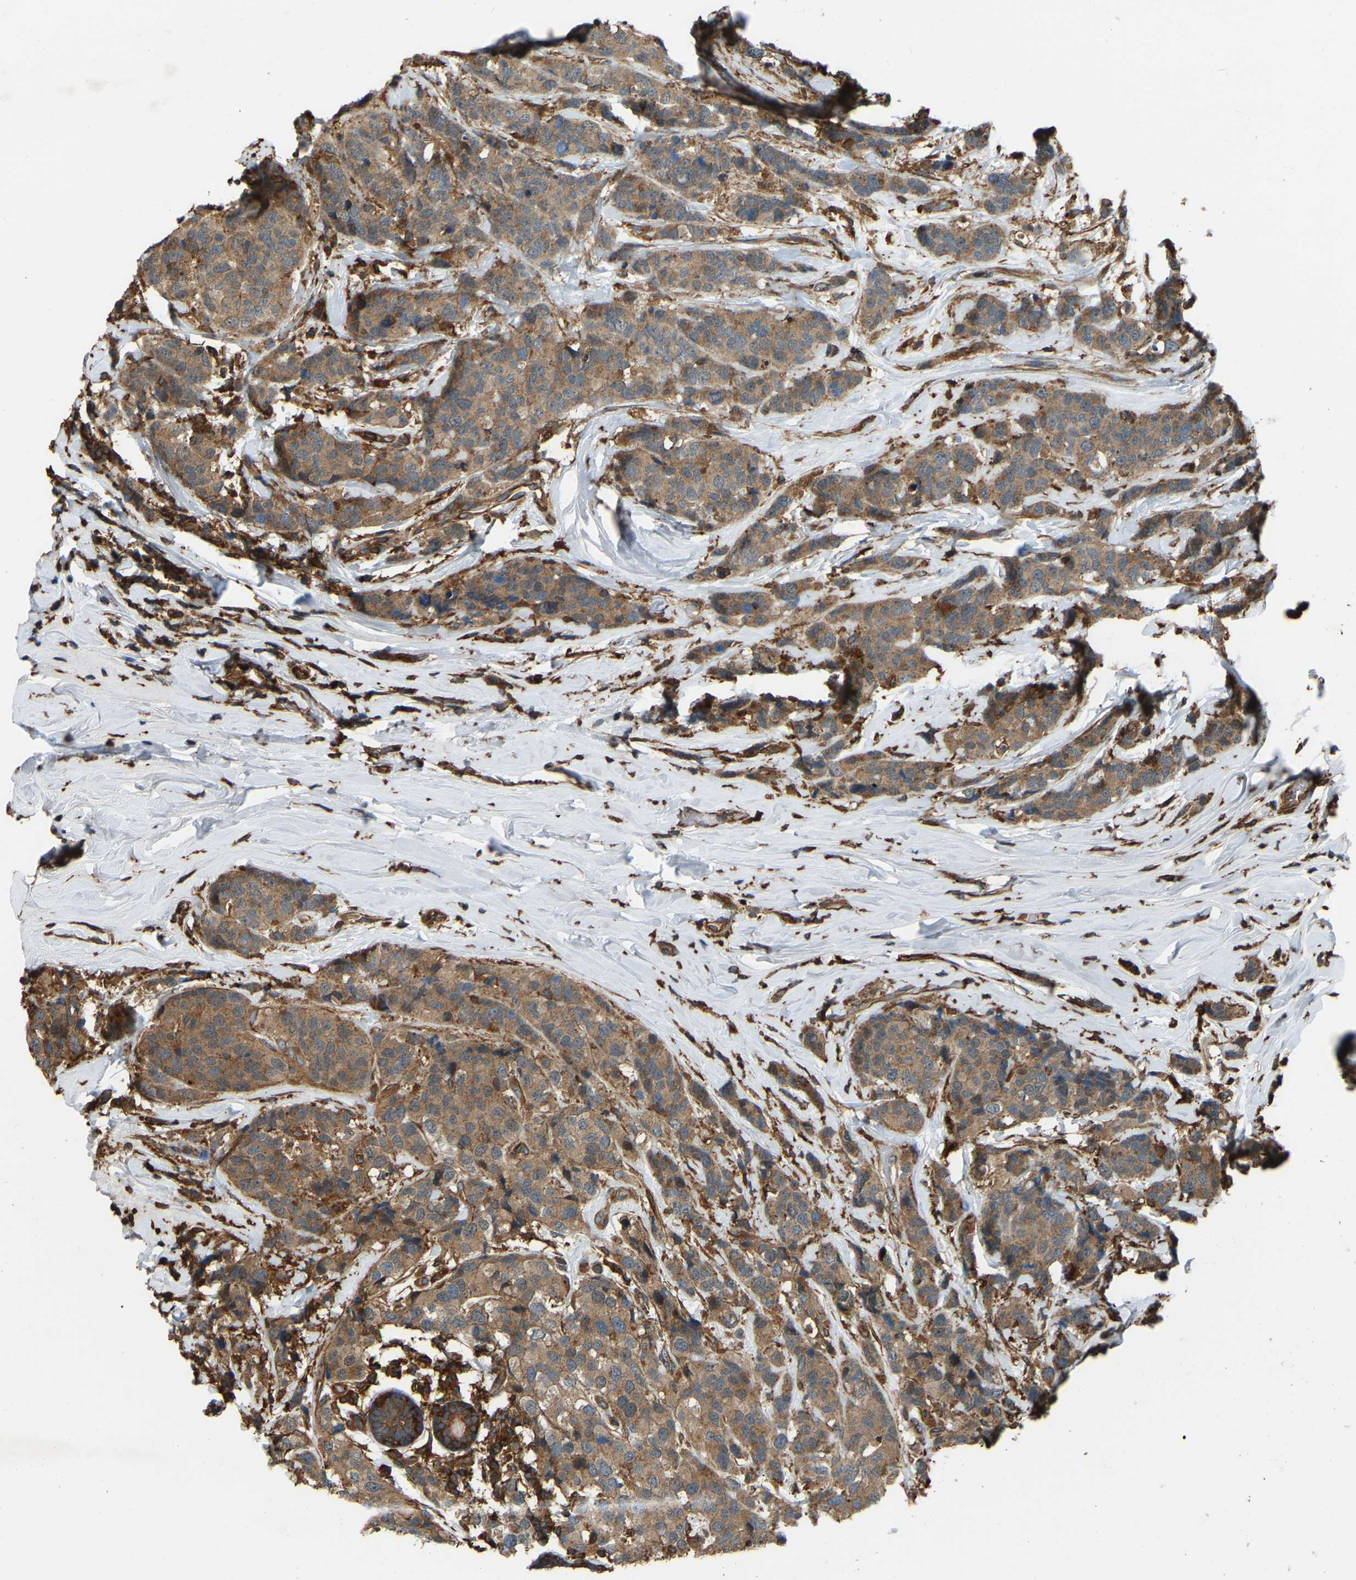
{"staining": {"intensity": "moderate", "quantity": ">75%", "location": "cytoplasmic/membranous"}, "tissue": "breast cancer", "cell_type": "Tumor cells", "image_type": "cancer", "snomed": [{"axis": "morphology", "description": "Lobular carcinoma"}, {"axis": "topography", "description": "Breast"}], "caption": "Moderate cytoplasmic/membranous positivity for a protein is appreciated in approximately >75% of tumor cells of breast cancer (lobular carcinoma) using IHC.", "gene": "SAMD9L", "patient": {"sex": "female", "age": 59}}